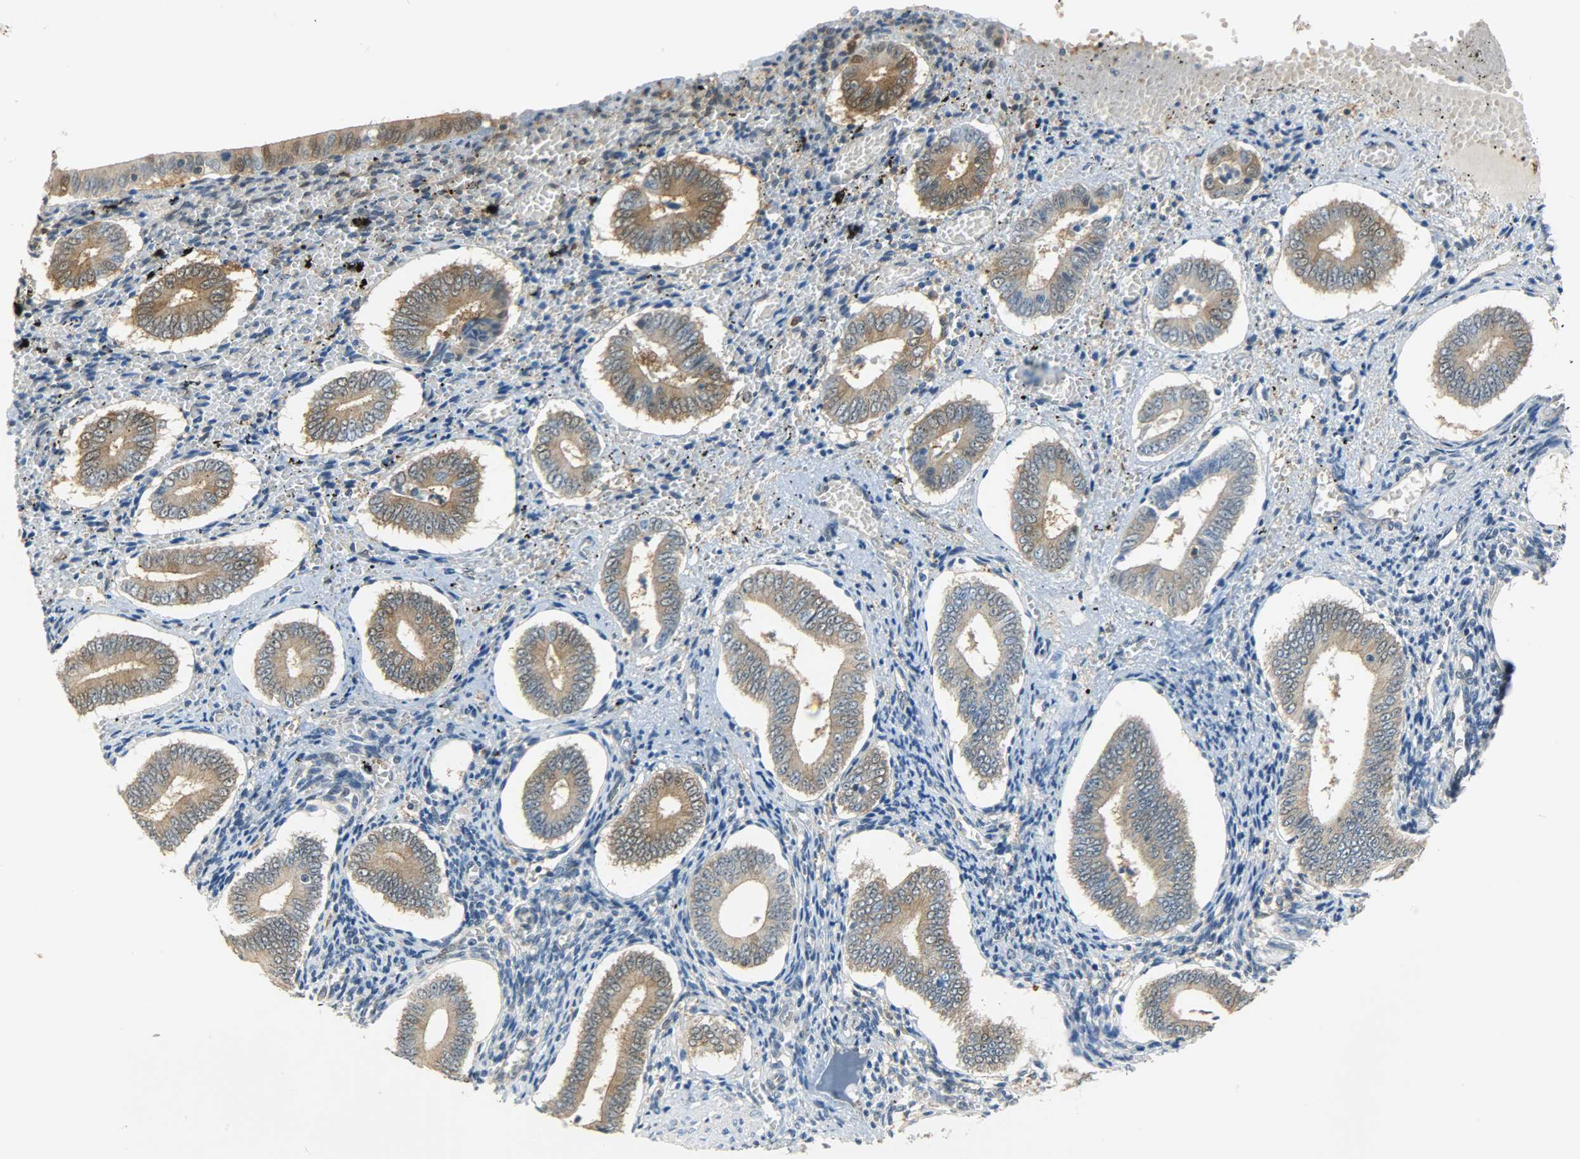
{"staining": {"intensity": "negative", "quantity": "none", "location": "none"}, "tissue": "endometrium", "cell_type": "Cells in endometrial stroma", "image_type": "normal", "snomed": [{"axis": "morphology", "description": "Normal tissue, NOS"}, {"axis": "topography", "description": "Endometrium"}], "caption": "Immunohistochemistry (IHC) histopathology image of benign endometrium: human endometrium stained with DAB demonstrates no significant protein positivity in cells in endometrial stroma. The staining is performed using DAB (3,3'-diaminobenzidine) brown chromogen with nuclei counter-stained in using hematoxylin.", "gene": "EIF4EBP1", "patient": {"sex": "female", "age": 42}}